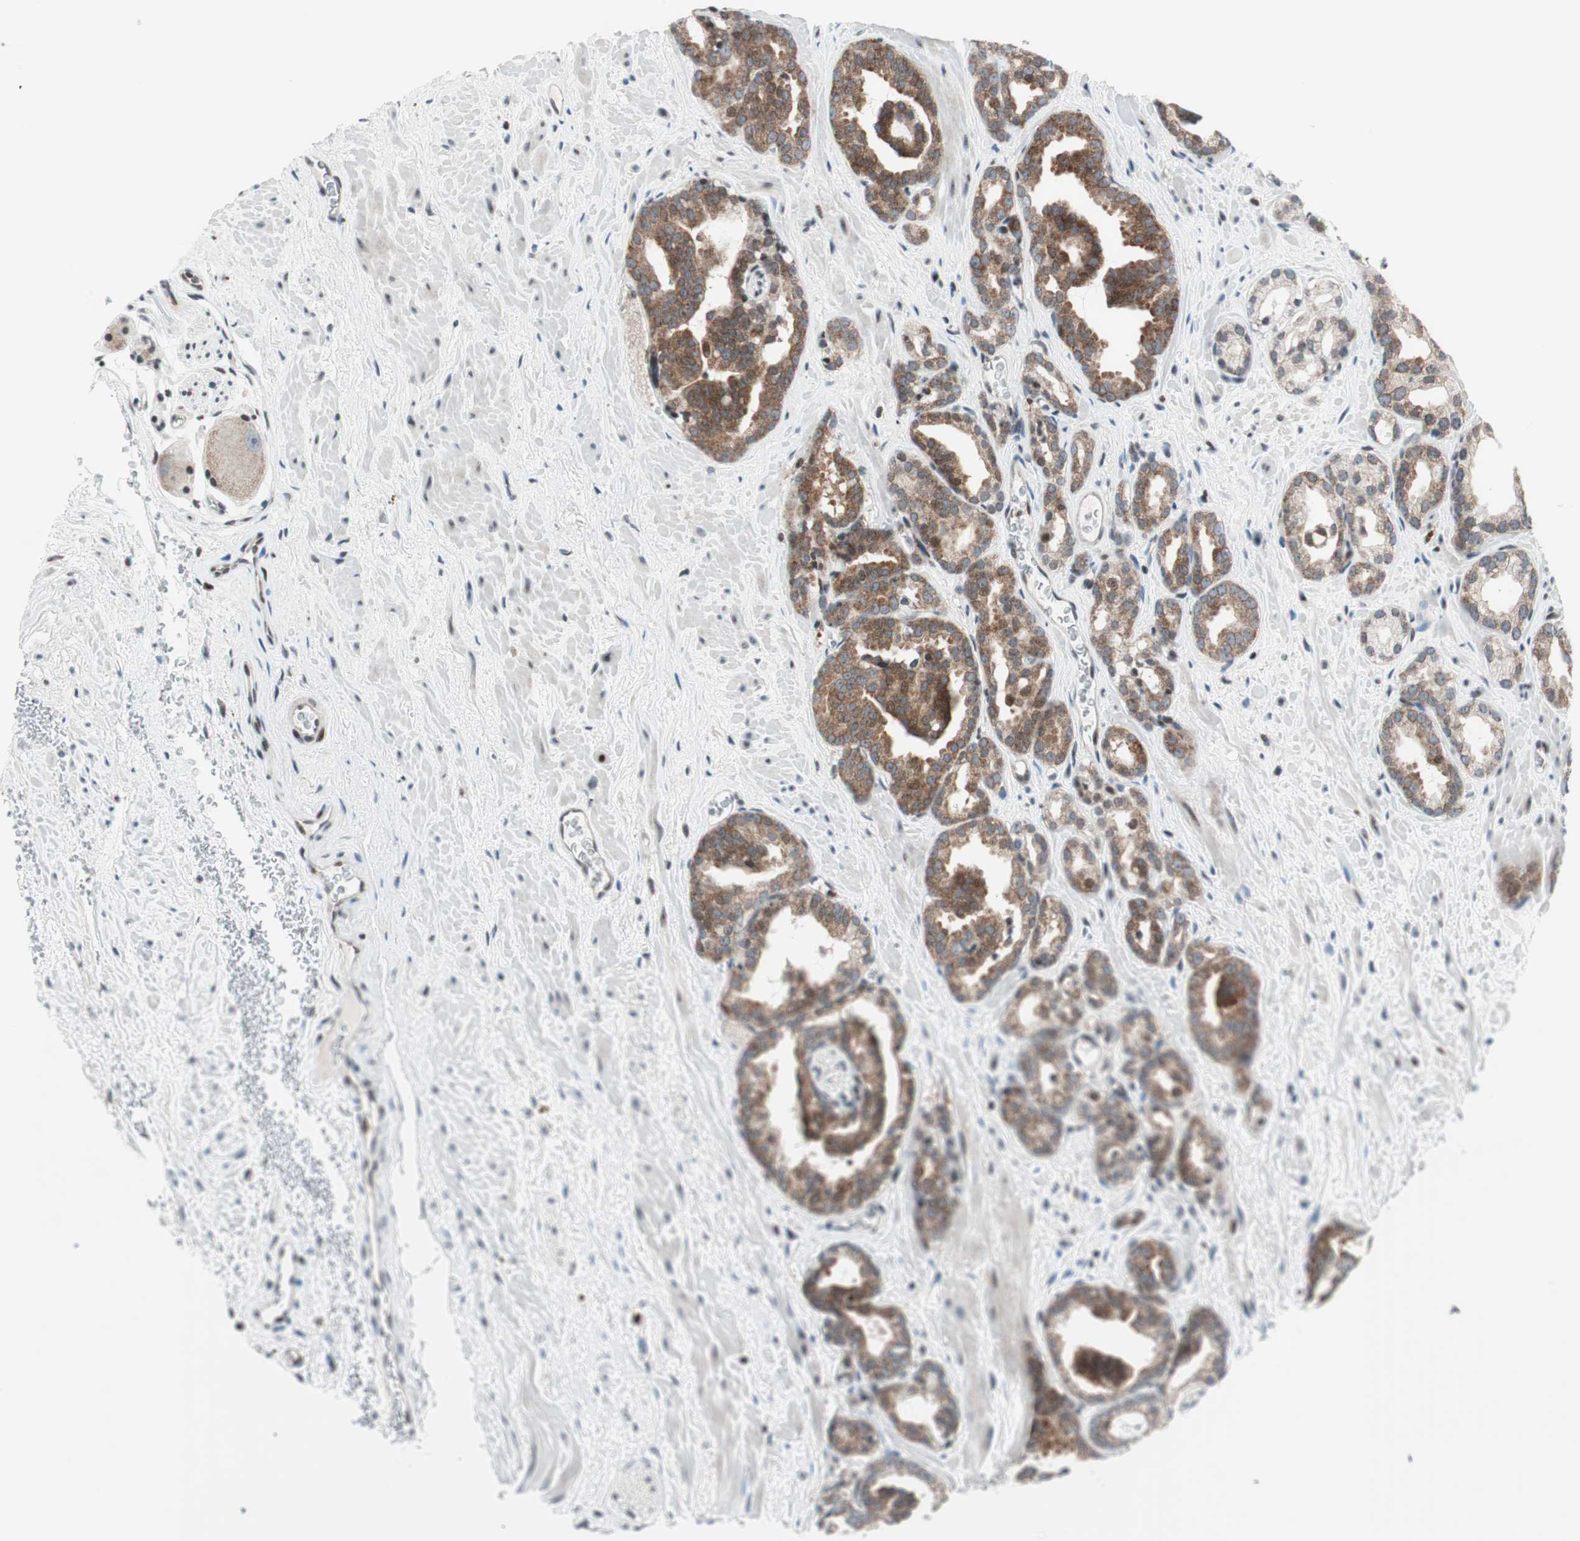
{"staining": {"intensity": "moderate", "quantity": ">75%", "location": "cytoplasmic/membranous"}, "tissue": "prostate cancer", "cell_type": "Tumor cells", "image_type": "cancer", "snomed": [{"axis": "morphology", "description": "Adenocarcinoma, Low grade"}, {"axis": "topography", "description": "Prostate"}], "caption": "A medium amount of moderate cytoplasmic/membranous staining is appreciated in approximately >75% of tumor cells in prostate cancer (adenocarcinoma (low-grade)) tissue.", "gene": "TPT1", "patient": {"sex": "male", "age": 63}}